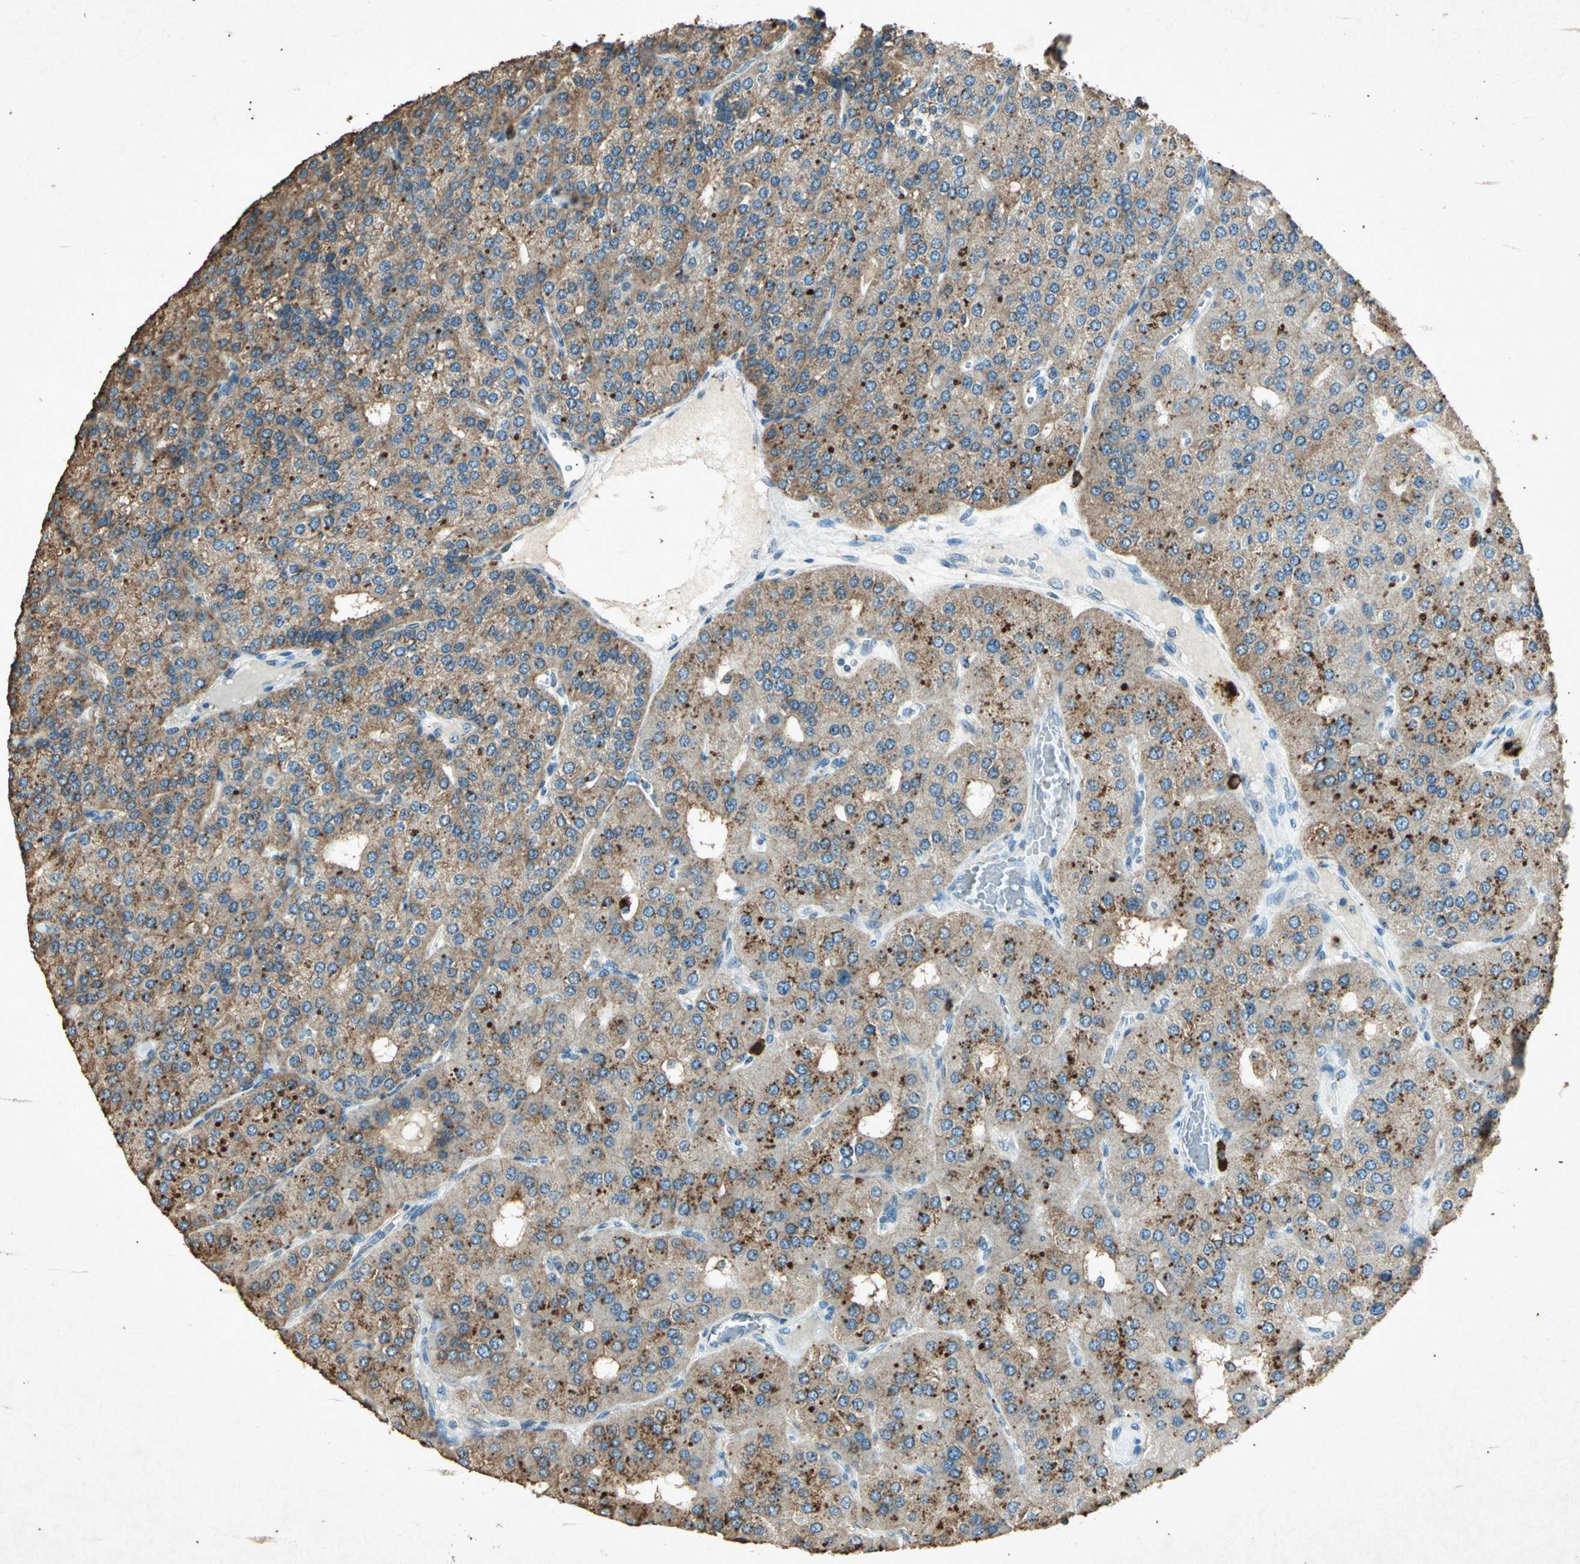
{"staining": {"intensity": "strong", "quantity": ">75%", "location": "cytoplasmic/membranous"}, "tissue": "parathyroid gland", "cell_type": "Glandular cells", "image_type": "normal", "snomed": [{"axis": "morphology", "description": "Normal tissue, NOS"}, {"axis": "morphology", "description": "Adenoma, NOS"}, {"axis": "topography", "description": "Parathyroid gland"}], "caption": "Immunohistochemistry image of benign parathyroid gland stained for a protein (brown), which shows high levels of strong cytoplasmic/membranous staining in about >75% of glandular cells.", "gene": "PSEN1", "patient": {"sex": "female", "age": 86}}